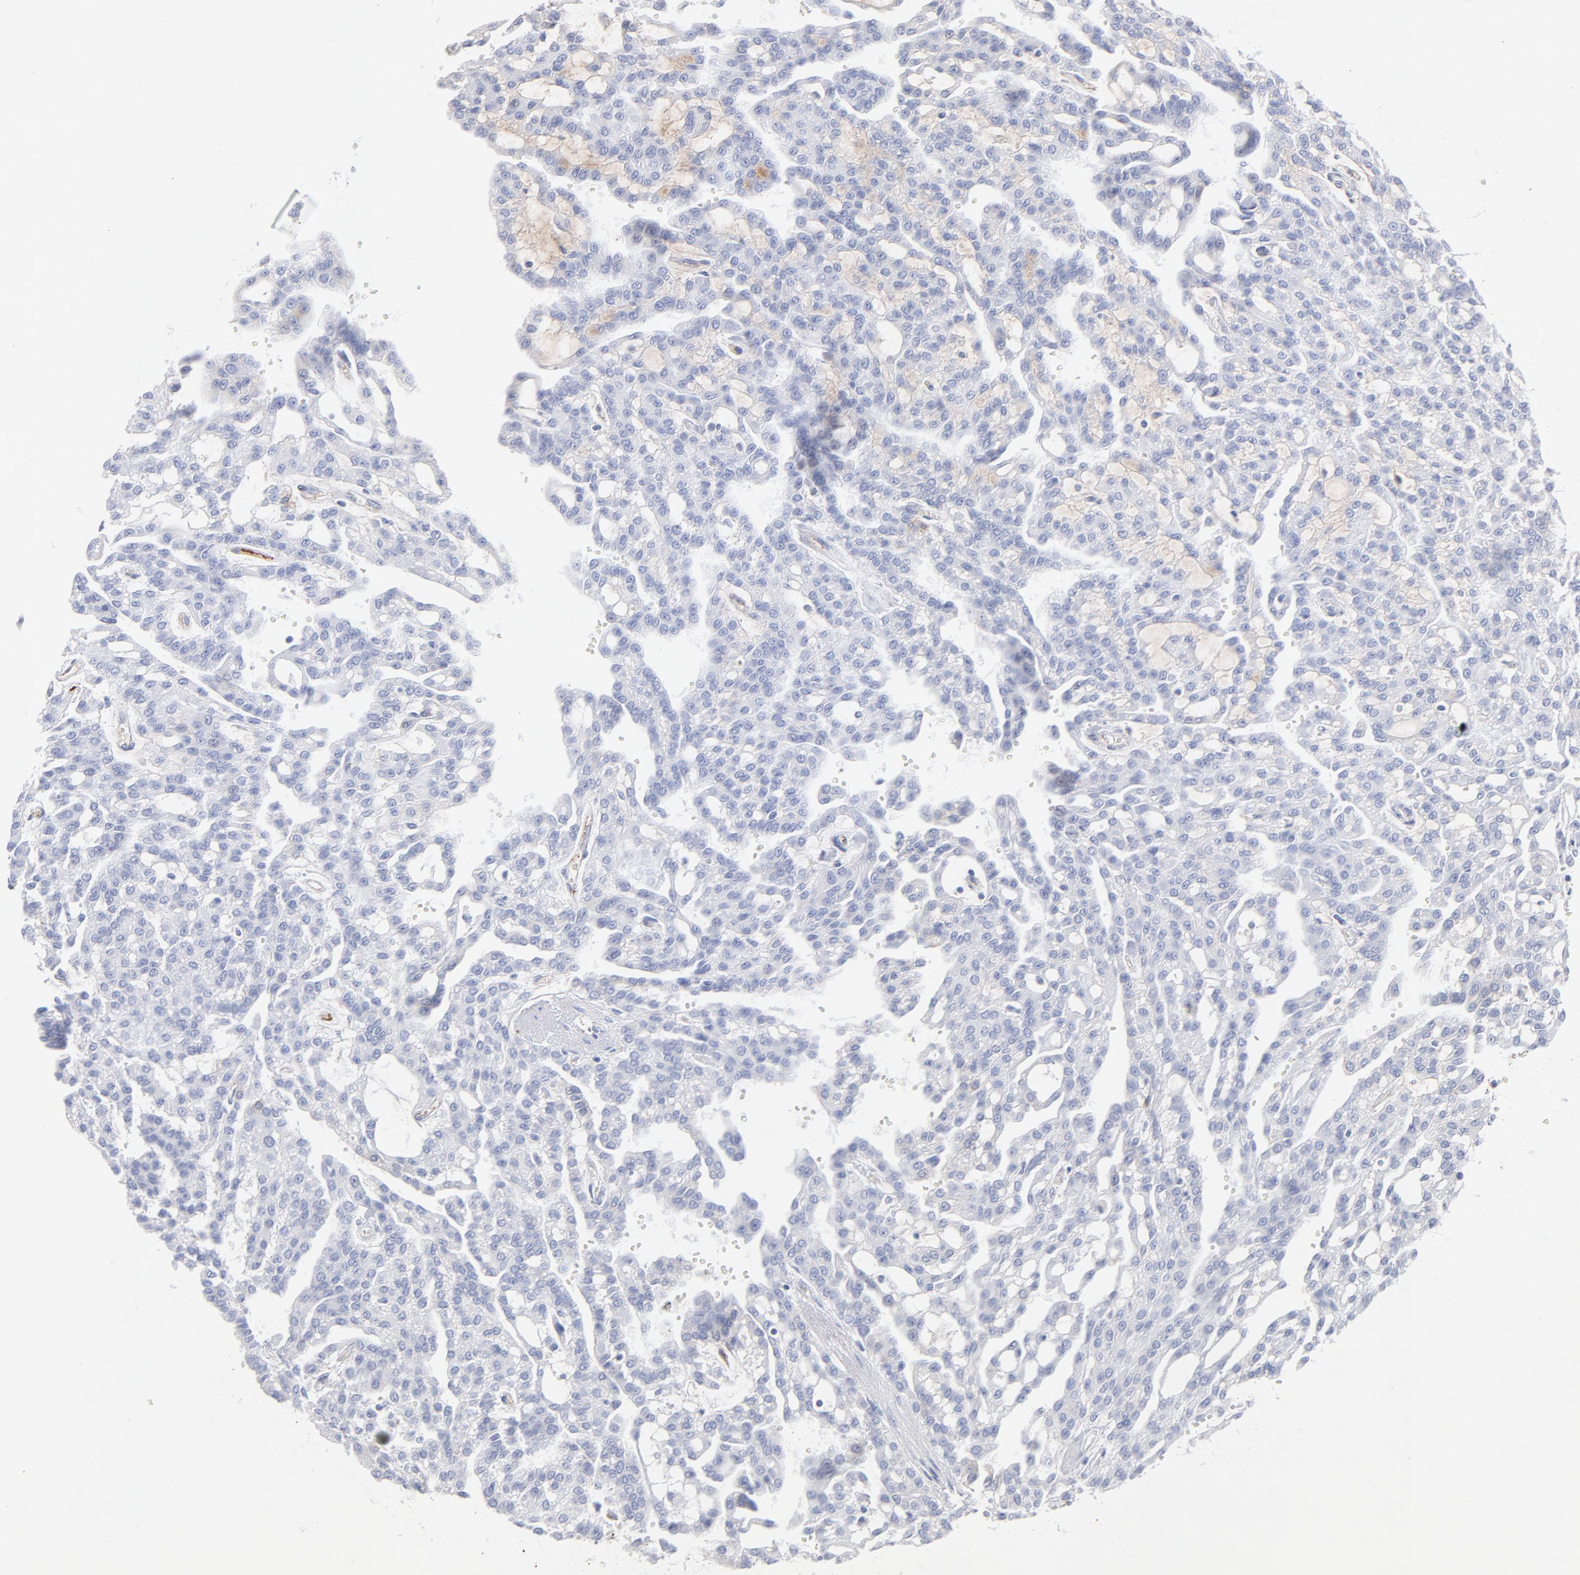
{"staining": {"intensity": "negative", "quantity": "none", "location": "none"}, "tissue": "renal cancer", "cell_type": "Tumor cells", "image_type": "cancer", "snomed": [{"axis": "morphology", "description": "Adenocarcinoma, NOS"}, {"axis": "topography", "description": "Kidney"}], "caption": "Tumor cells show no significant protein positivity in renal adenocarcinoma.", "gene": "PLAT", "patient": {"sex": "male", "age": 63}}